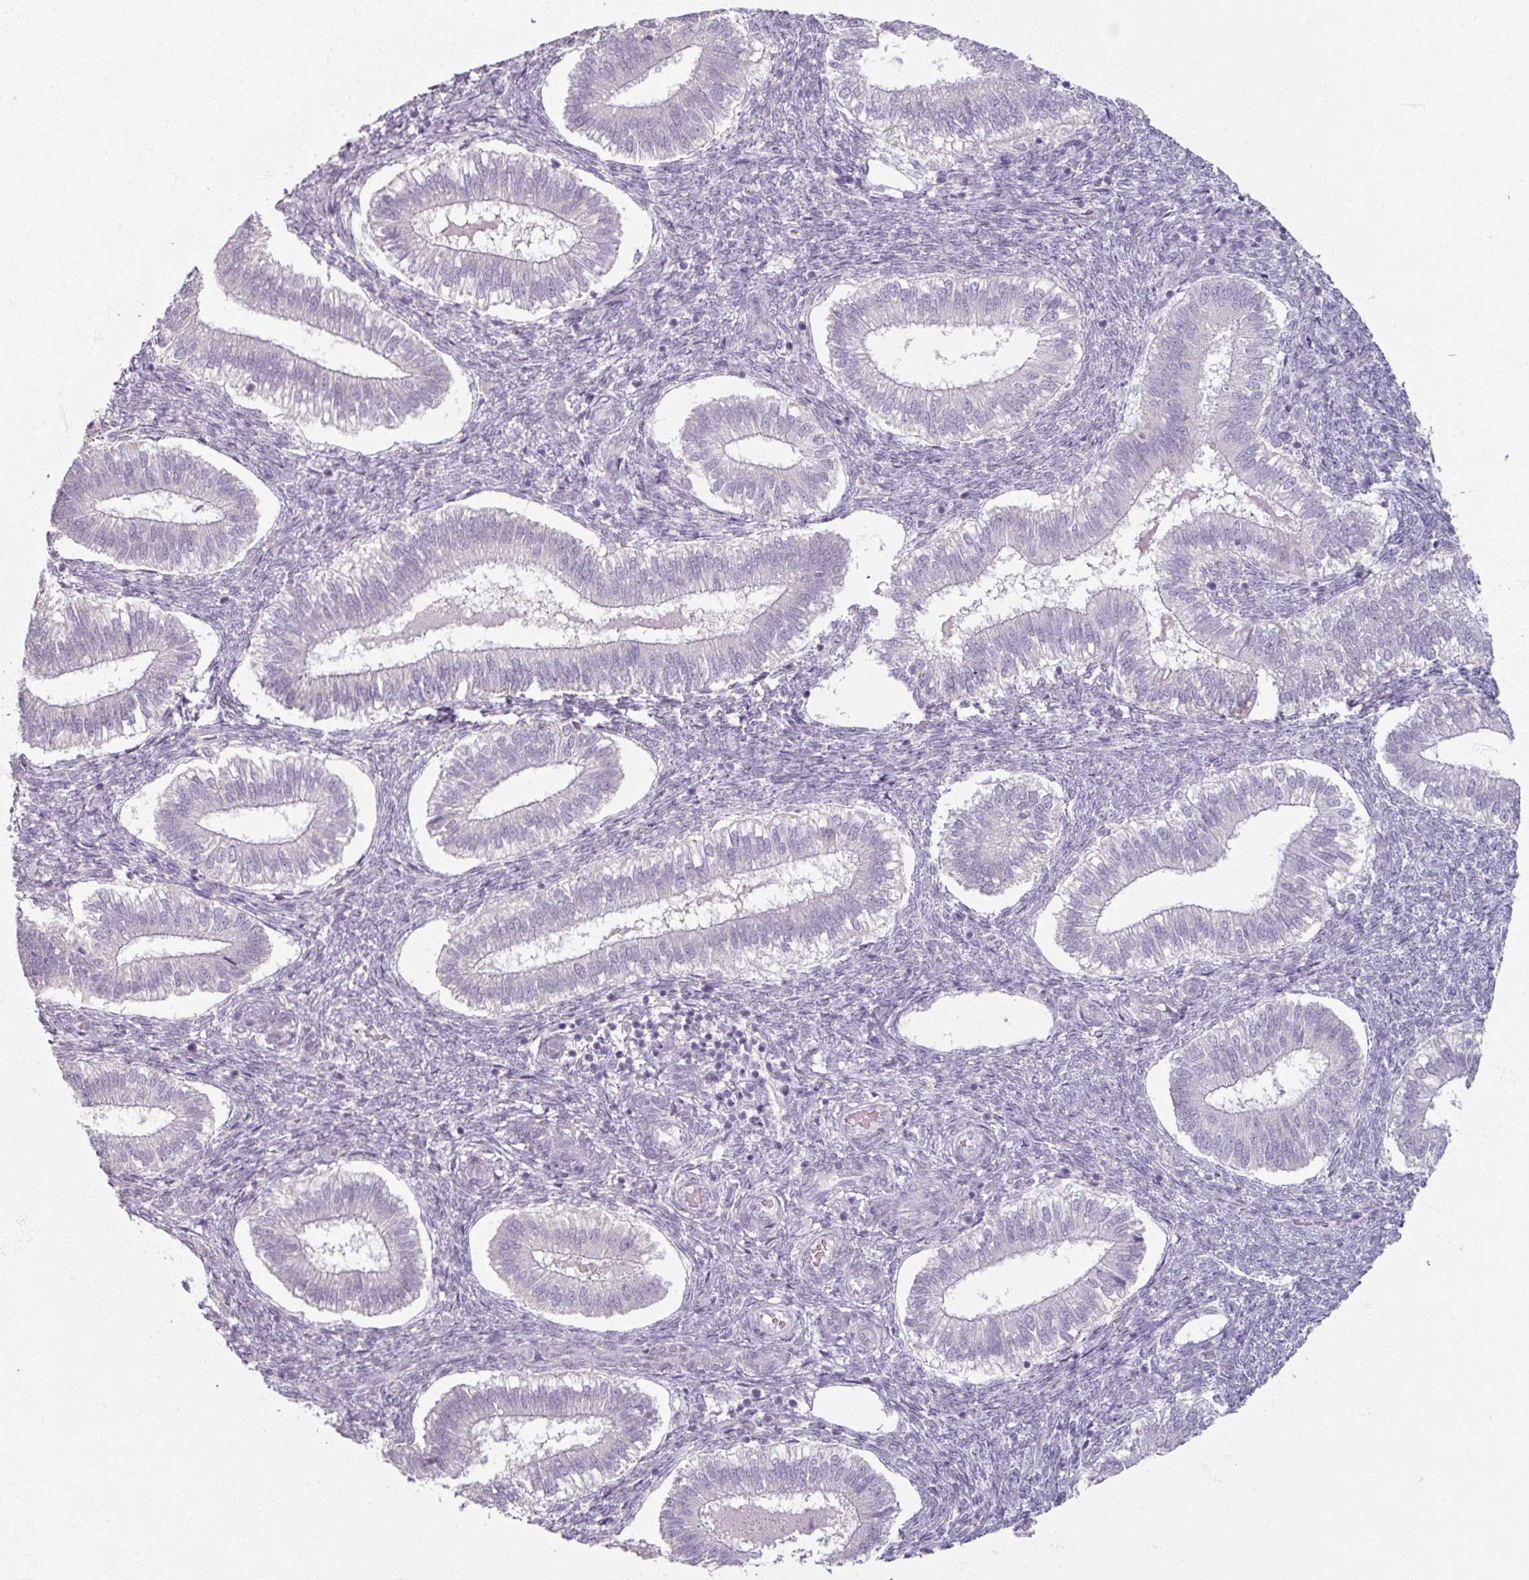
{"staining": {"intensity": "negative", "quantity": "none", "location": "none"}, "tissue": "endometrium", "cell_type": "Cells in endometrial stroma", "image_type": "normal", "snomed": [{"axis": "morphology", "description": "Normal tissue, NOS"}, {"axis": "topography", "description": "Endometrium"}], "caption": "Immunohistochemistry of benign endometrium demonstrates no positivity in cells in endometrial stroma.", "gene": "SOX11", "patient": {"sex": "female", "age": 25}}